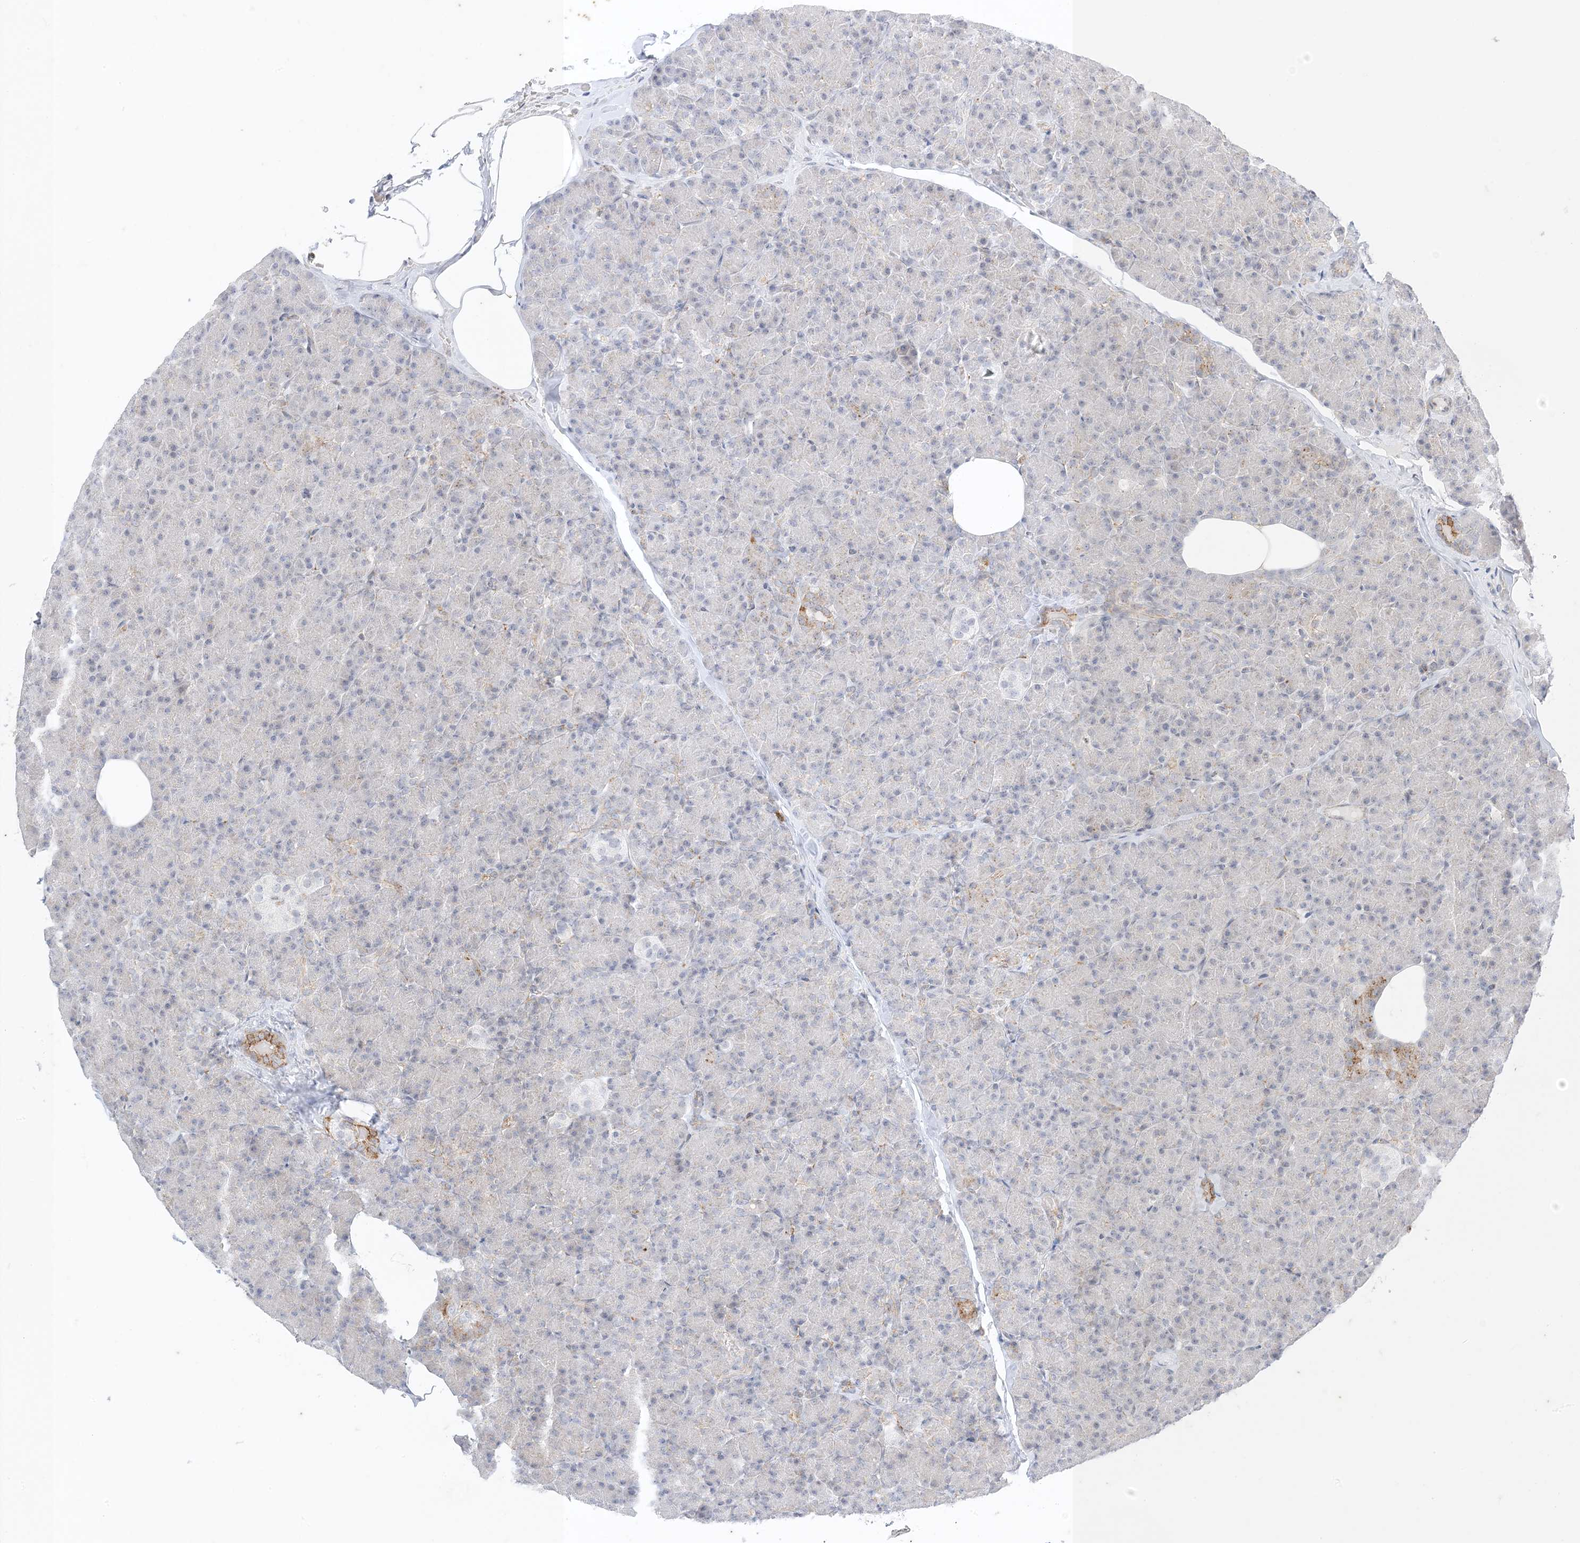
{"staining": {"intensity": "moderate", "quantity": "<25%", "location": "cytoplasmic/membranous"}, "tissue": "pancreas", "cell_type": "Exocrine glandular cells", "image_type": "normal", "snomed": [{"axis": "morphology", "description": "Normal tissue, NOS"}, {"axis": "topography", "description": "Pancreas"}], "caption": "Protein expression analysis of unremarkable human pancreas reveals moderate cytoplasmic/membranous positivity in about <25% of exocrine glandular cells.", "gene": "RAC1", "patient": {"sex": "female", "age": 43}}